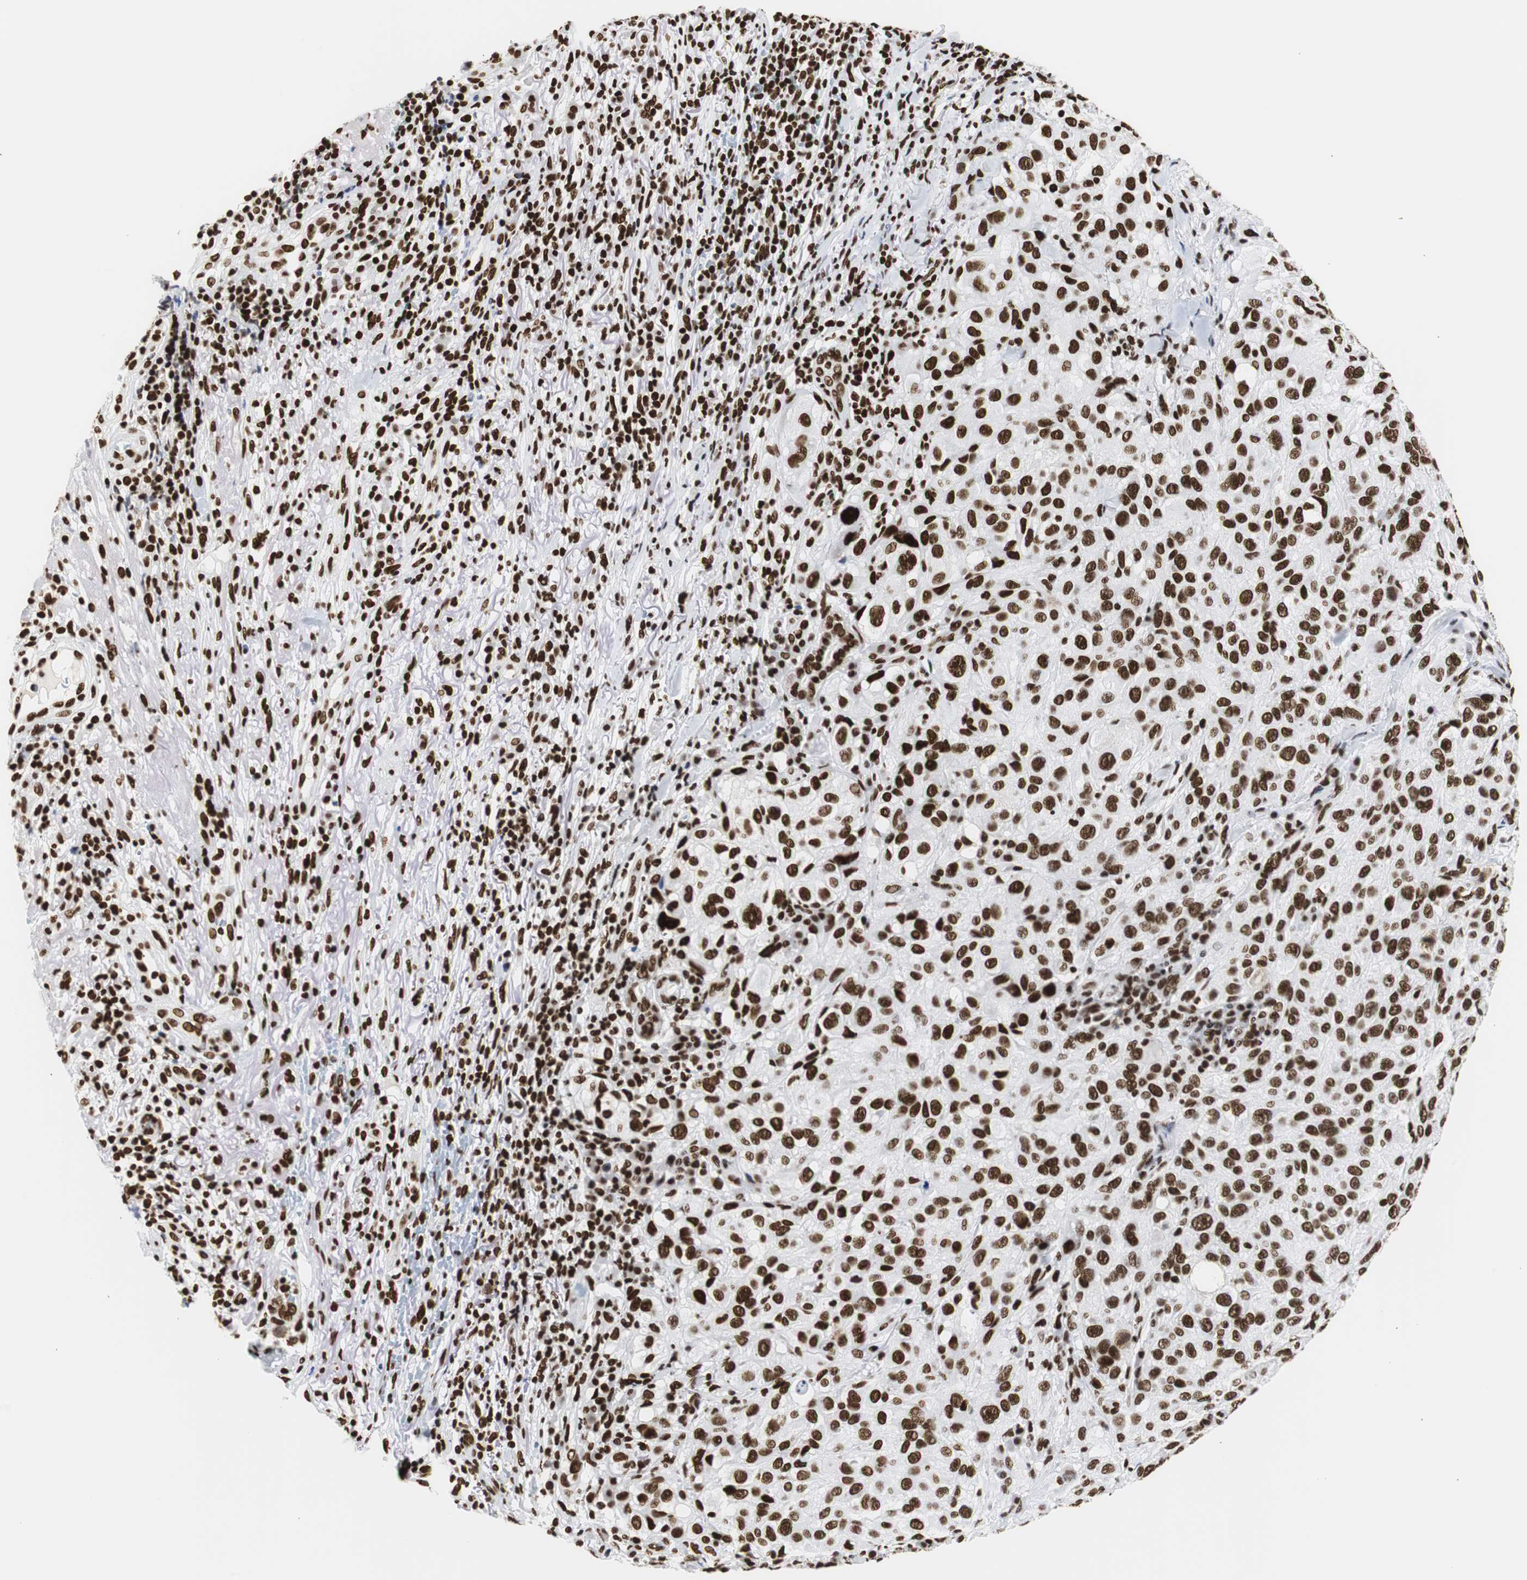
{"staining": {"intensity": "strong", "quantity": ">75%", "location": "nuclear"}, "tissue": "melanoma", "cell_type": "Tumor cells", "image_type": "cancer", "snomed": [{"axis": "morphology", "description": "Necrosis, NOS"}, {"axis": "morphology", "description": "Malignant melanoma, NOS"}, {"axis": "topography", "description": "Skin"}], "caption": "Protein analysis of malignant melanoma tissue exhibits strong nuclear staining in approximately >75% of tumor cells.", "gene": "HNRNPH2", "patient": {"sex": "female", "age": 87}}